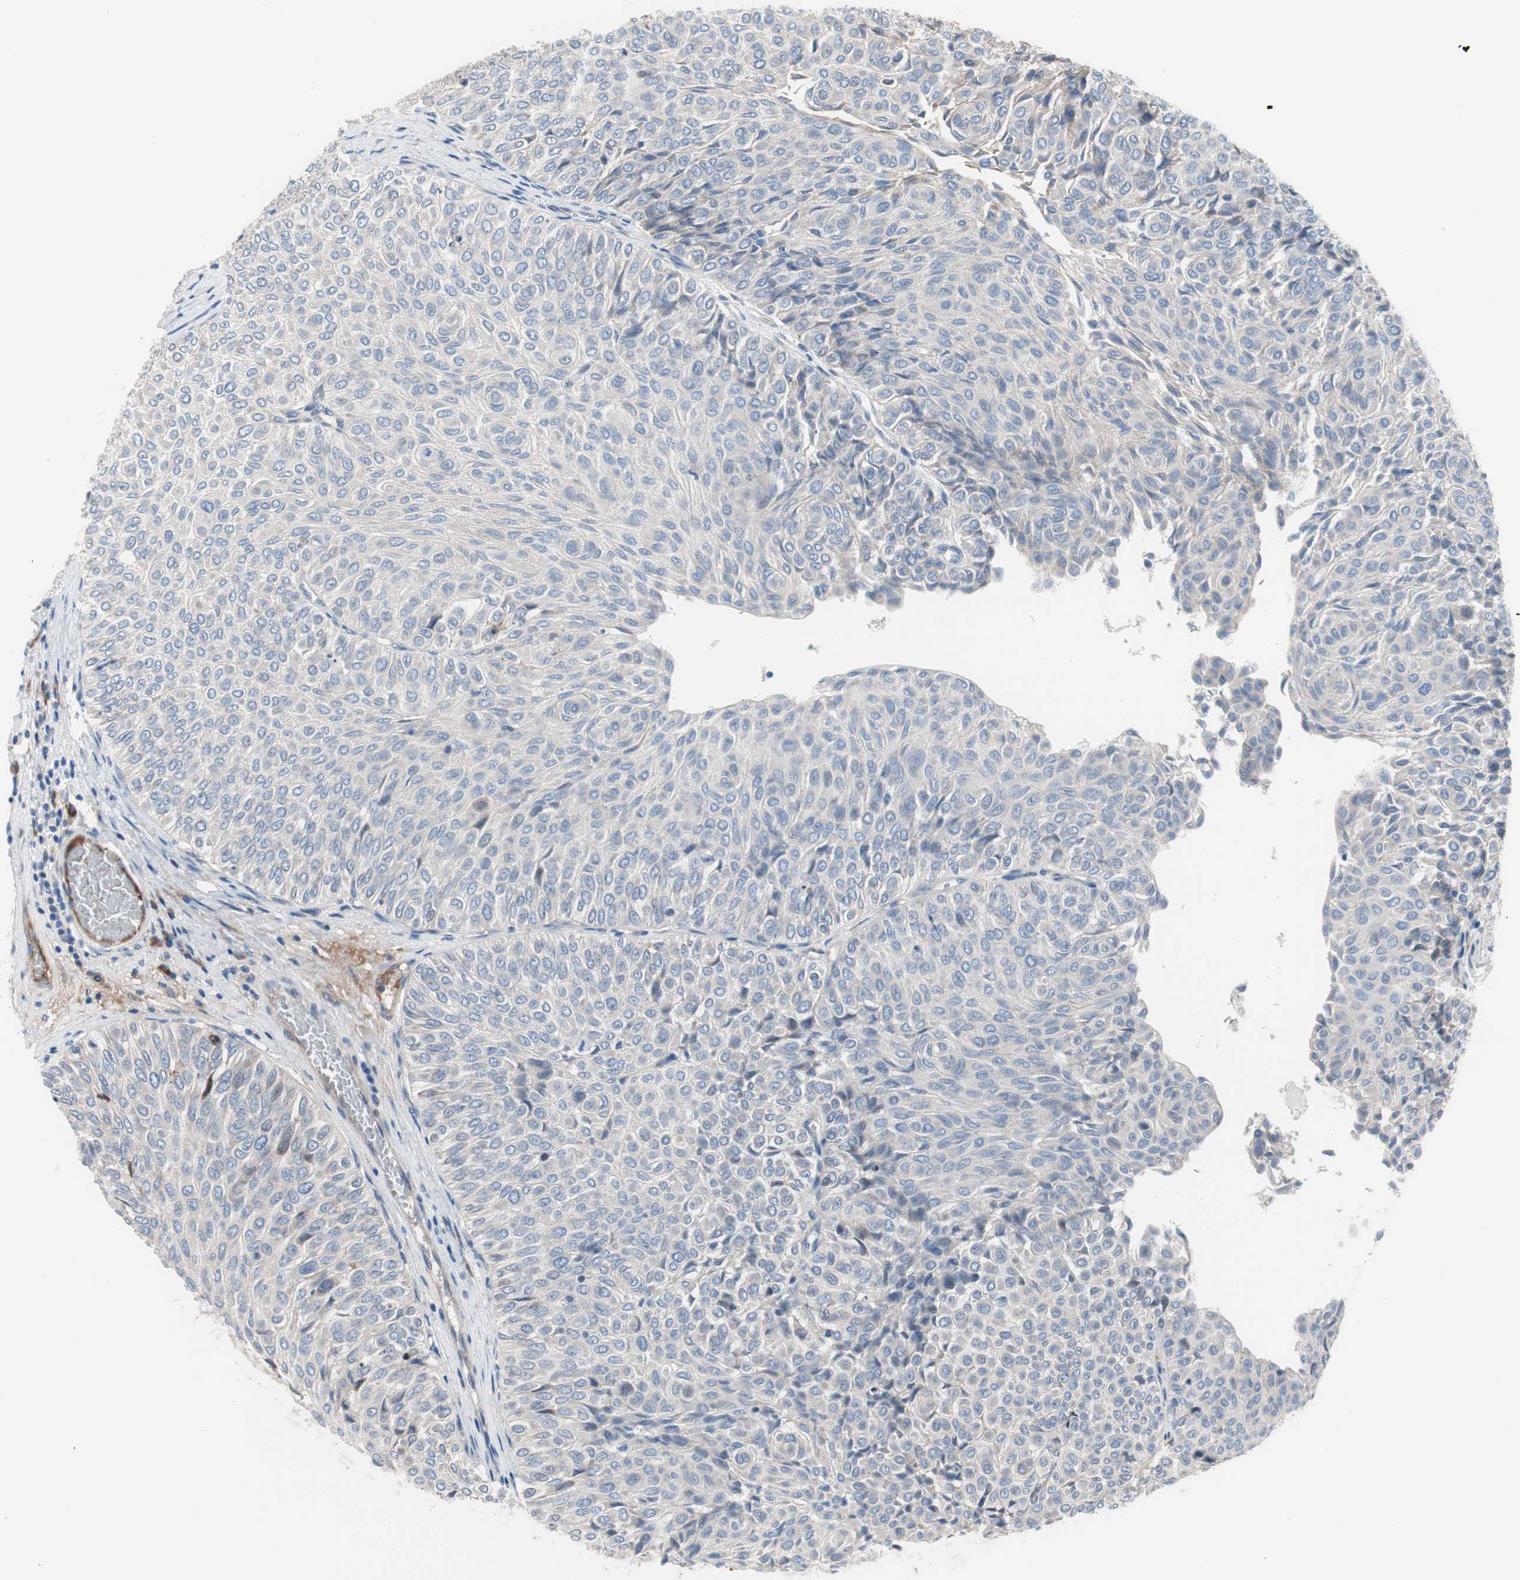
{"staining": {"intensity": "weak", "quantity": "<25%", "location": "cytoplasmic/membranous"}, "tissue": "urothelial cancer", "cell_type": "Tumor cells", "image_type": "cancer", "snomed": [{"axis": "morphology", "description": "Urothelial carcinoma, Low grade"}, {"axis": "topography", "description": "Urinary bladder"}], "caption": "Immunohistochemistry of urothelial cancer reveals no expression in tumor cells. (DAB immunohistochemistry (IHC), high magnification).", "gene": "KANSL1", "patient": {"sex": "male", "age": 78}}